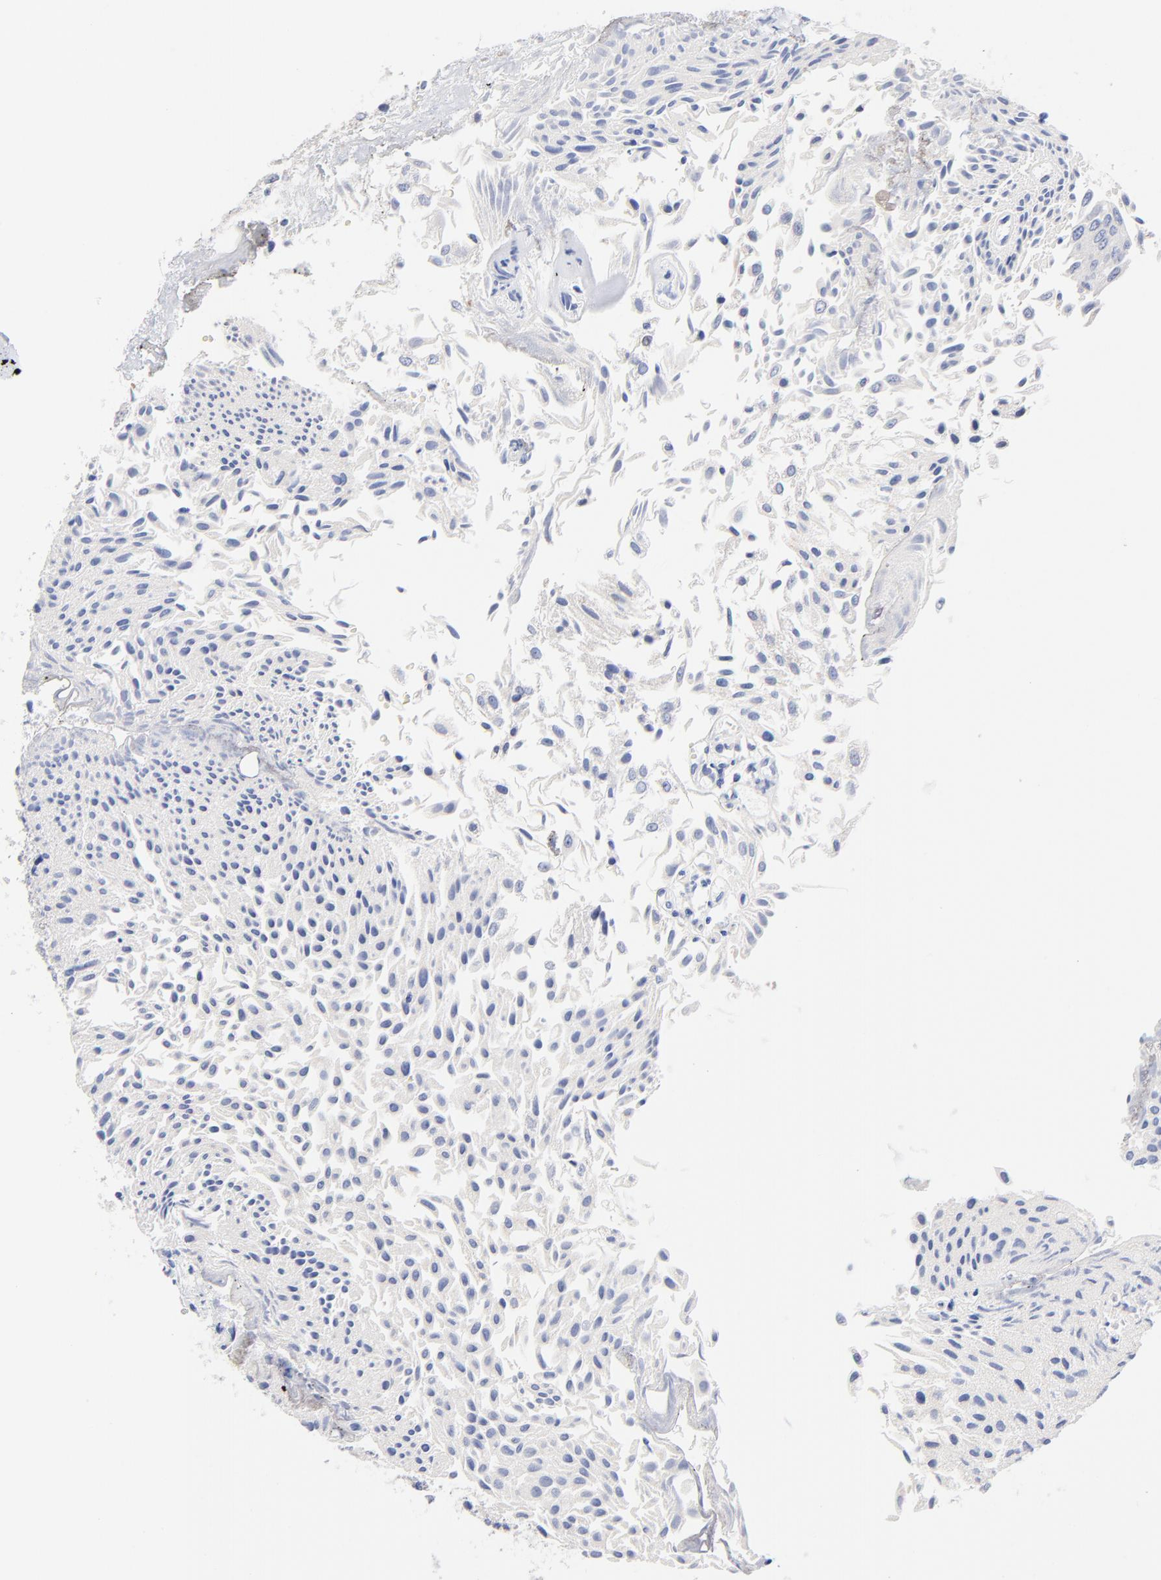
{"staining": {"intensity": "negative", "quantity": "none", "location": "none"}, "tissue": "urothelial cancer", "cell_type": "Tumor cells", "image_type": "cancer", "snomed": [{"axis": "morphology", "description": "Urothelial carcinoma, Low grade"}, {"axis": "topography", "description": "Urinary bladder"}], "caption": "This is an immunohistochemistry micrograph of urothelial cancer. There is no staining in tumor cells.", "gene": "LAX1", "patient": {"sex": "male", "age": 86}}